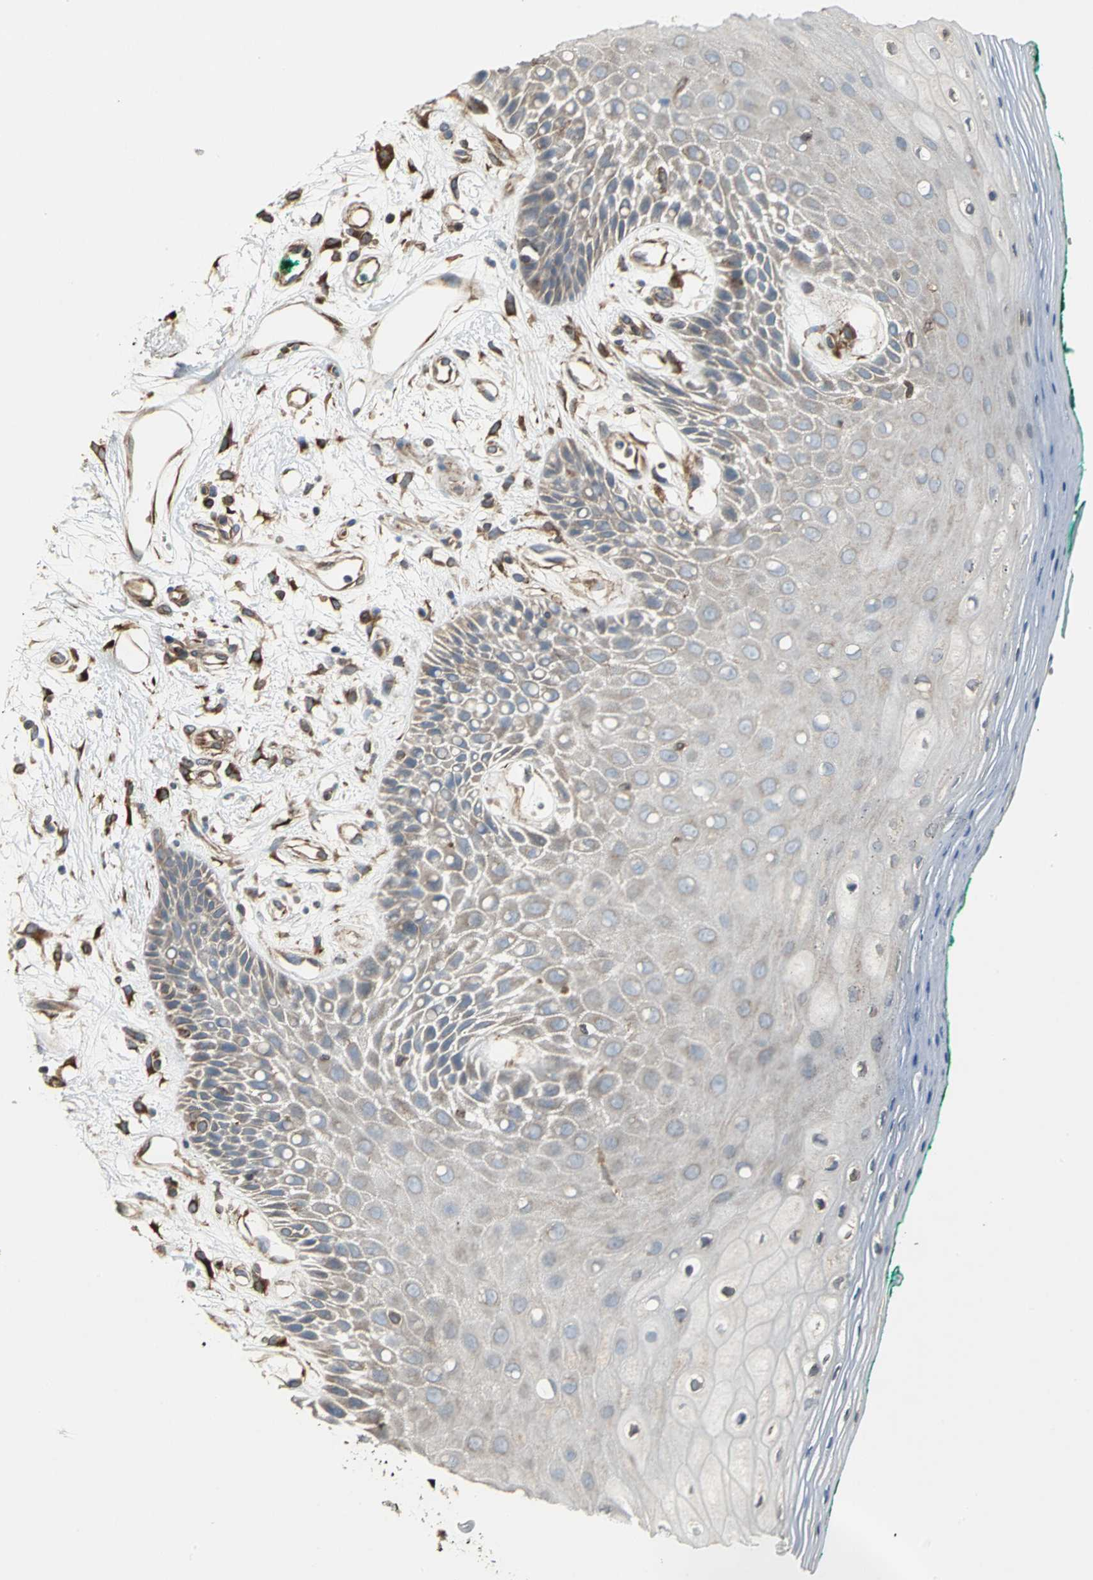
{"staining": {"intensity": "weak", "quantity": "25%-75%", "location": "cytoplasmic/membranous"}, "tissue": "oral mucosa", "cell_type": "Squamous epithelial cells", "image_type": "normal", "snomed": [{"axis": "morphology", "description": "Normal tissue, NOS"}, {"axis": "morphology", "description": "Squamous cell carcinoma, NOS"}, {"axis": "topography", "description": "Skeletal muscle"}, {"axis": "topography", "description": "Oral tissue"}, {"axis": "topography", "description": "Head-Neck"}], "caption": "Normal oral mucosa displays weak cytoplasmic/membranous positivity in approximately 25%-75% of squamous epithelial cells The protein is stained brown, and the nuclei are stained in blue (DAB IHC with brightfield microscopy, high magnification)..", "gene": "SYVN1", "patient": {"sex": "female", "age": 84}}